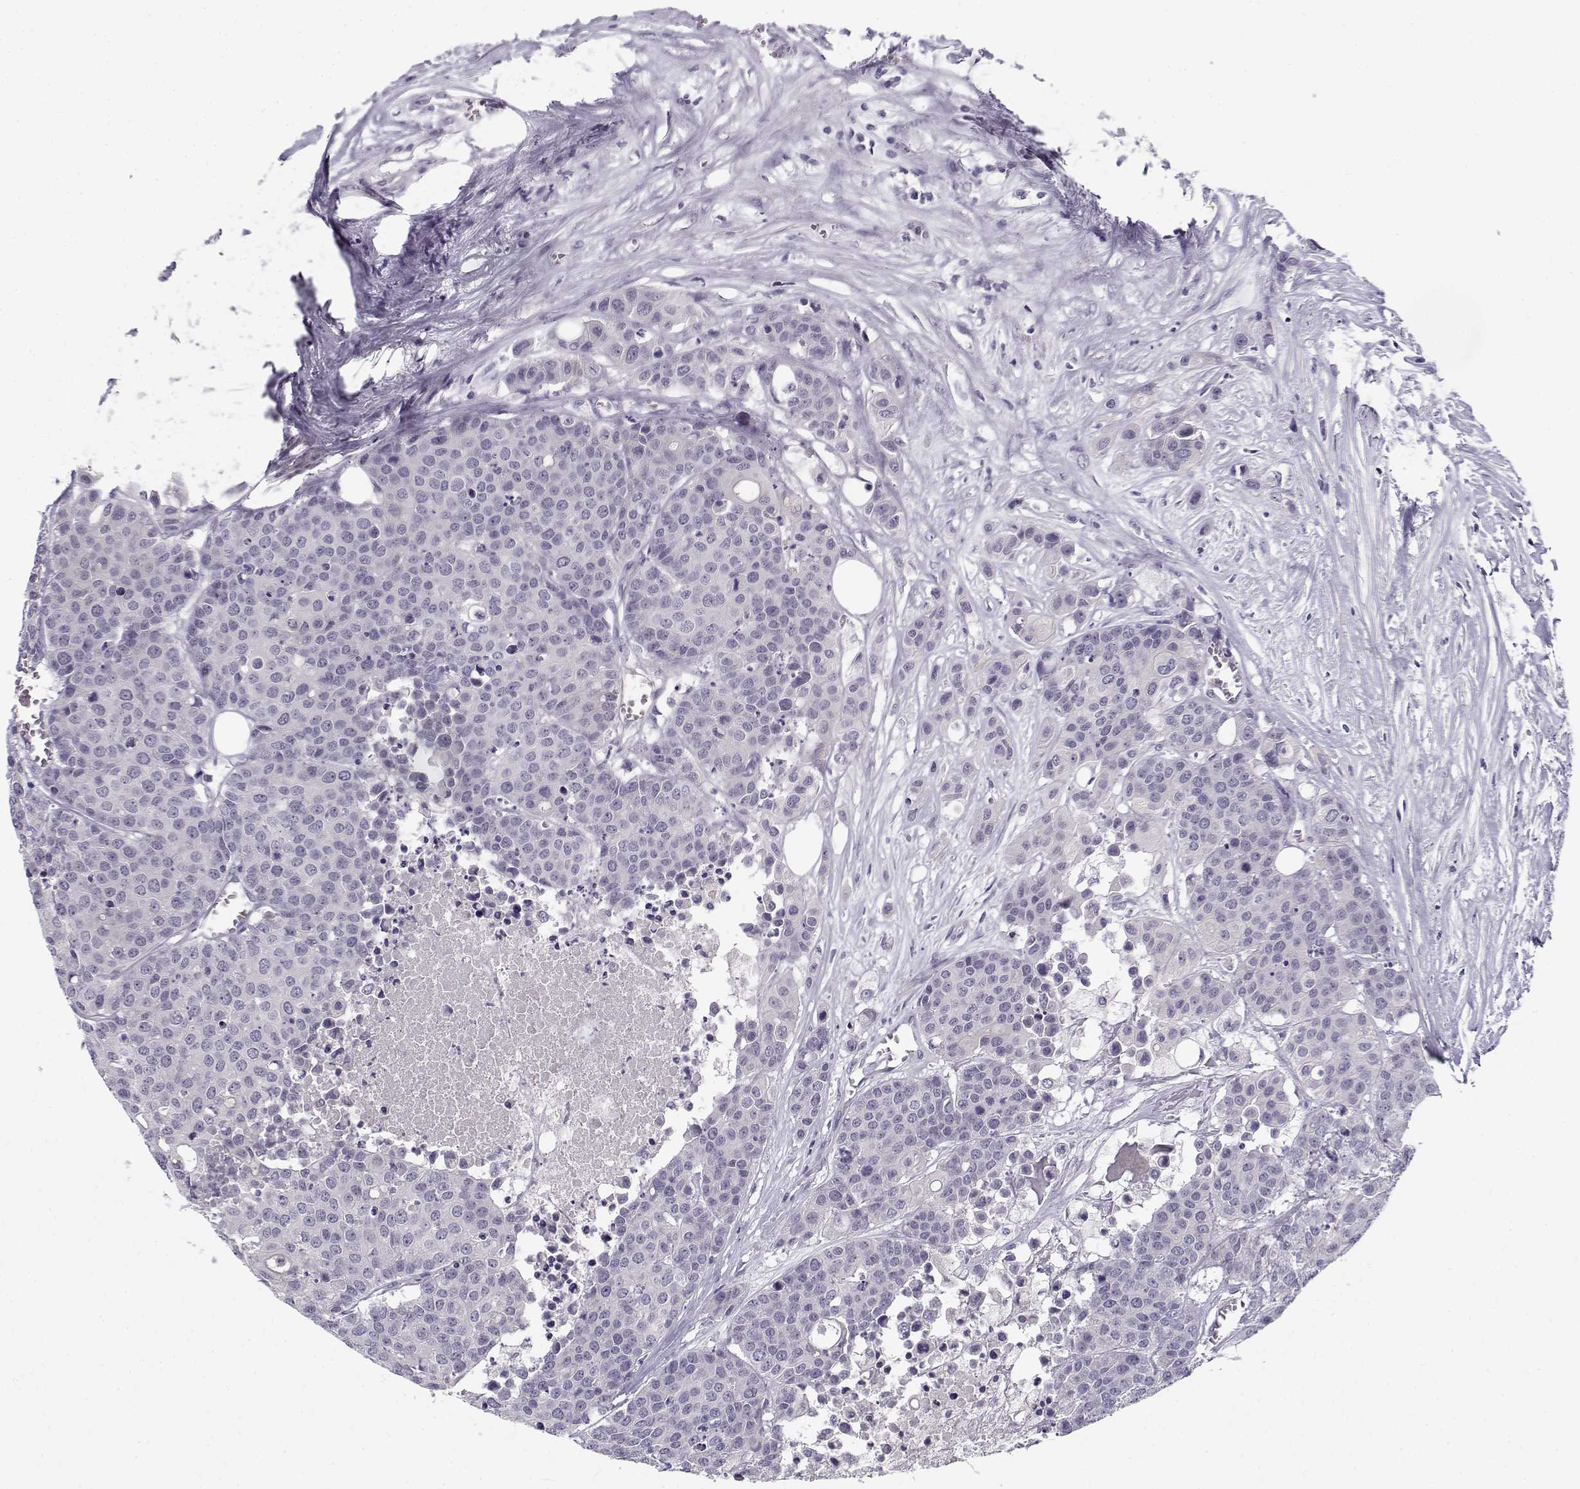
{"staining": {"intensity": "negative", "quantity": "none", "location": "none"}, "tissue": "carcinoid", "cell_type": "Tumor cells", "image_type": "cancer", "snomed": [{"axis": "morphology", "description": "Carcinoid, malignant, NOS"}, {"axis": "topography", "description": "Colon"}], "caption": "DAB immunohistochemical staining of carcinoid displays no significant positivity in tumor cells.", "gene": "DDX25", "patient": {"sex": "male", "age": 81}}